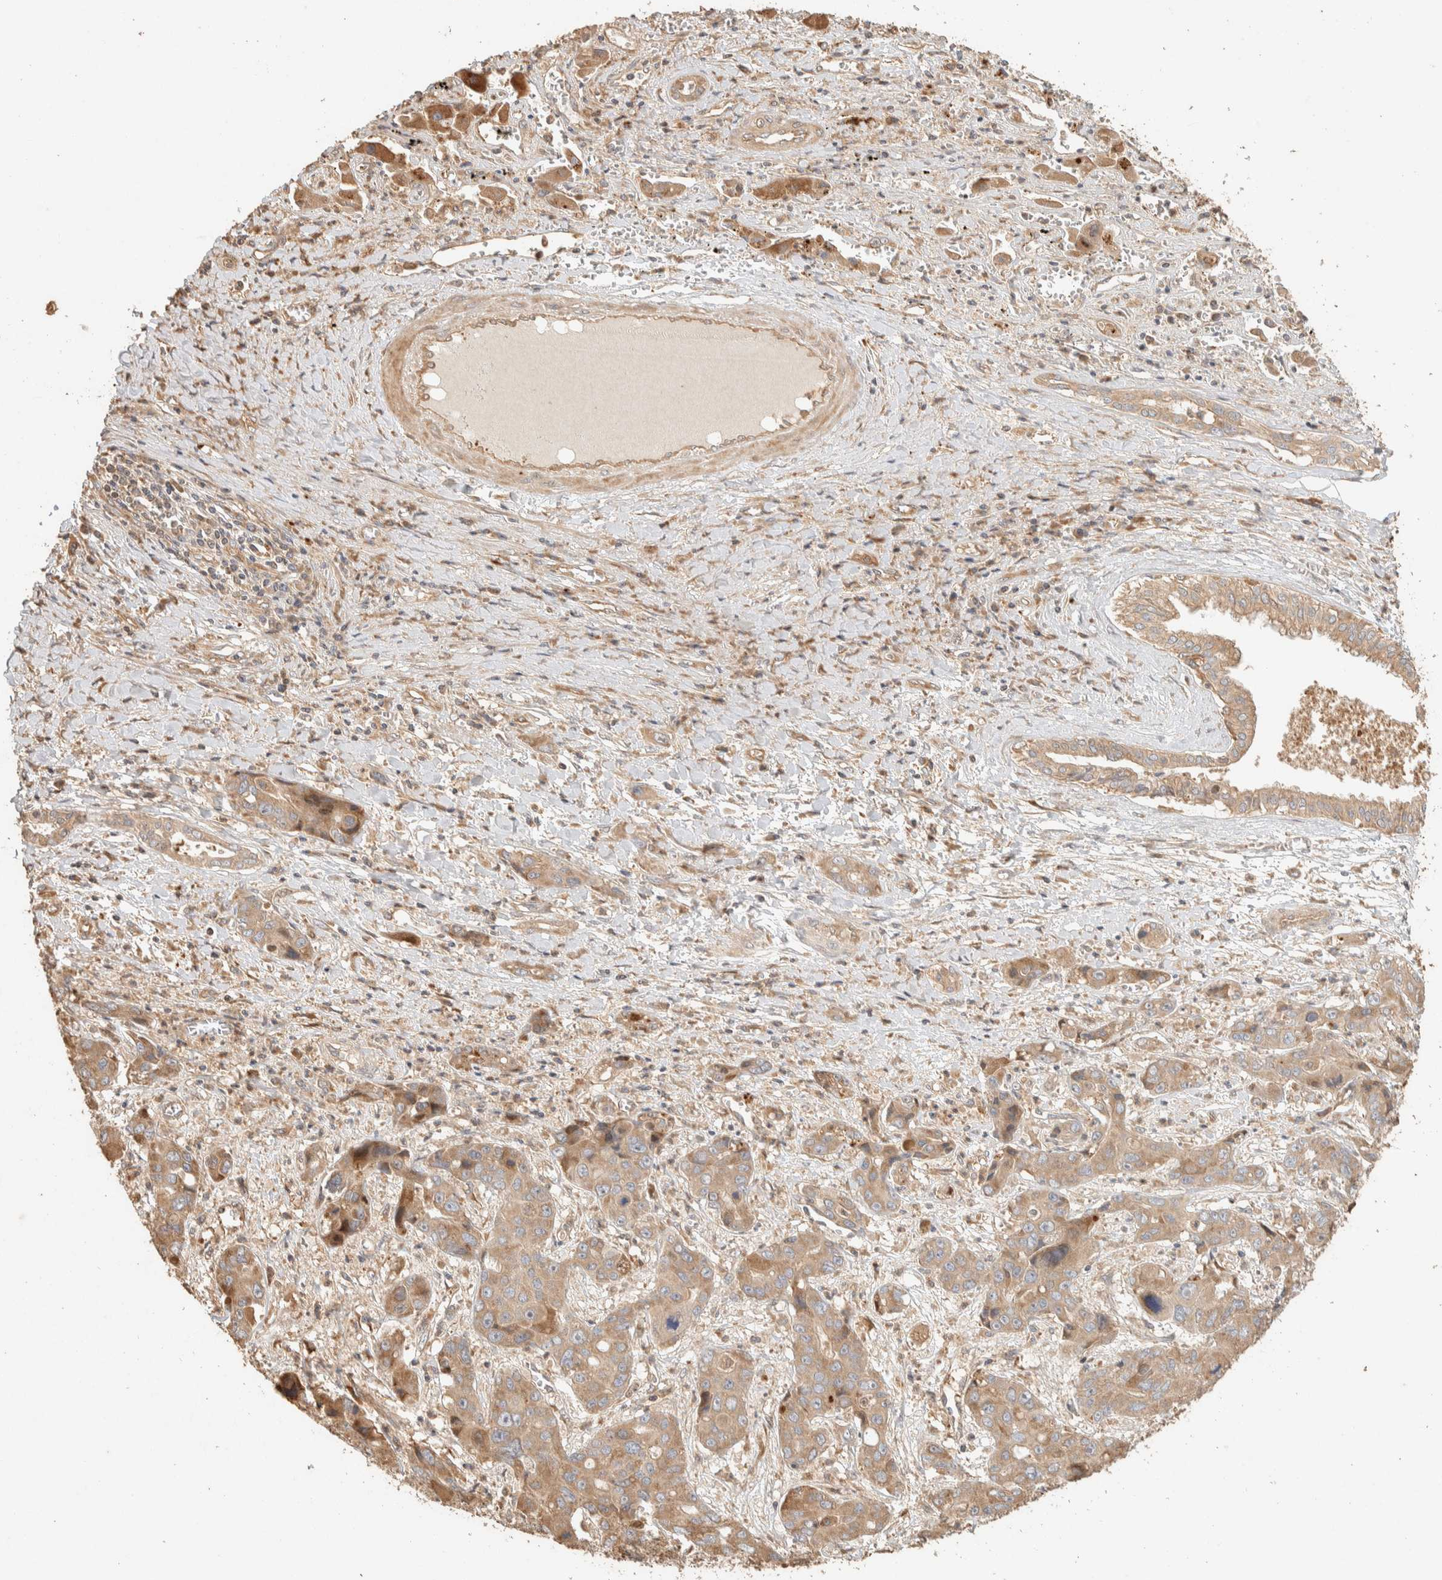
{"staining": {"intensity": "moderate", "quantity": ">75%", "location": "cytoplasmic/membranous"}, "tissue": "liver cancer", "cell_type": "Tumor cells", "image_type": "cancer", "snomed": [{"axis": "morphology", "description": "Cholangiocarcinoma"}, {"axis": "topography", "description": "Liver"}], "caption": "A medium amount of moderate cytoplasmic/membranous expression is appreciated in about >75% of tumor cells in liver cancer (cholangiocarcinoma) tissue. (Brightfield microscopy of DAB IHC at high magnification).", "gene": "EXOC7", "patient": {"sex": "male", "age": 67}}